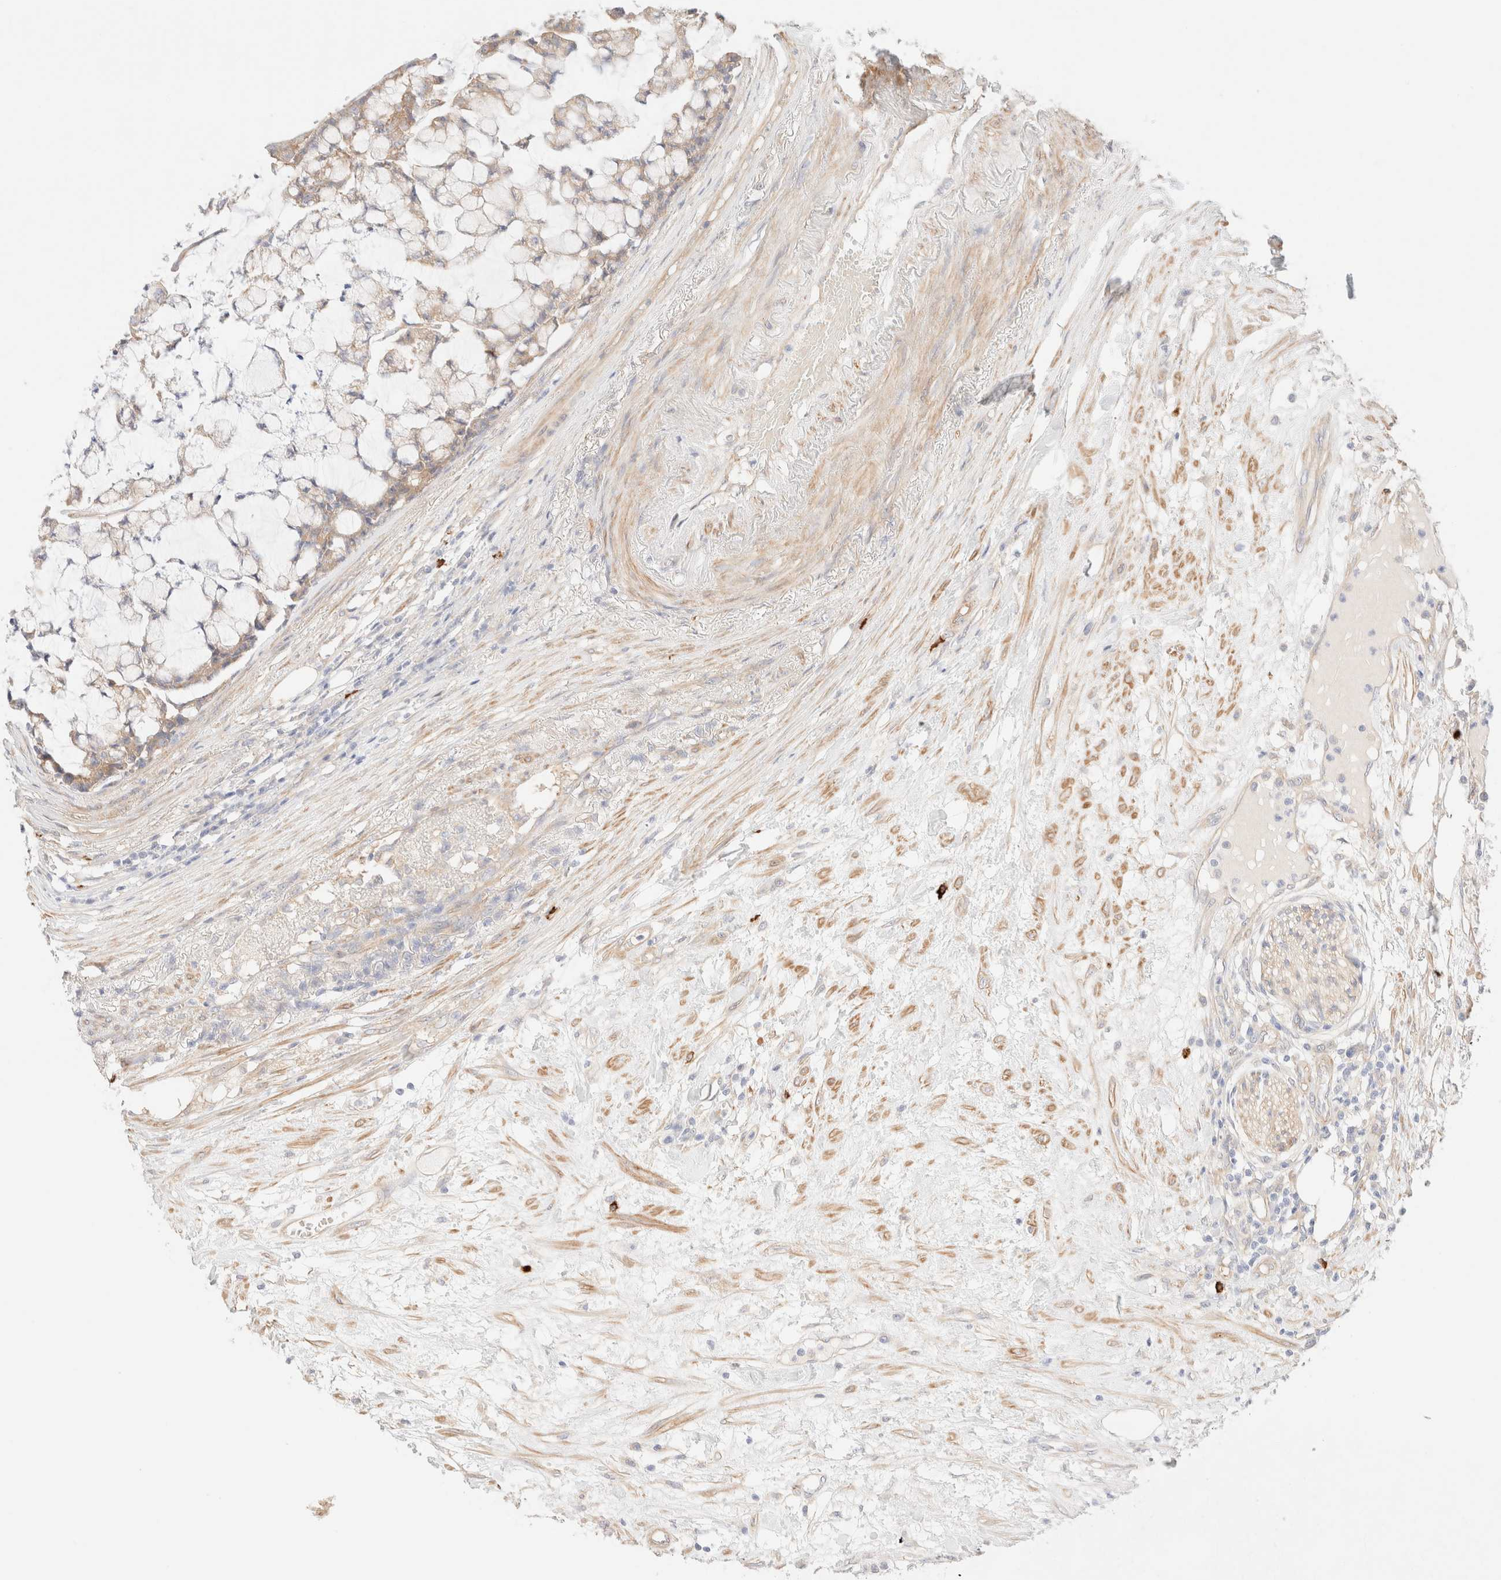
{"staining": {"intensity": "weak", "quantity": ">75%", "location": "cytoplasmic/membranous"}, "tissue": "colorectal cancer", "cell_type": "Tumor cells", "image_type": "cancer", "snomed": [{"axis": "morphology", "description": "Adenocarcinoma, NOS"}, {"axis": "topography", "description": "Colon"}], "caption": "A high-resolution micrograph shows IHC staining of adenocarcinoma (colorectal), which displays weak cytoplasmic/membranous positivity in about >75% of tumor cells.", "gene": "NIBAN2", "patient": {"sex": "female", "age": 84}}